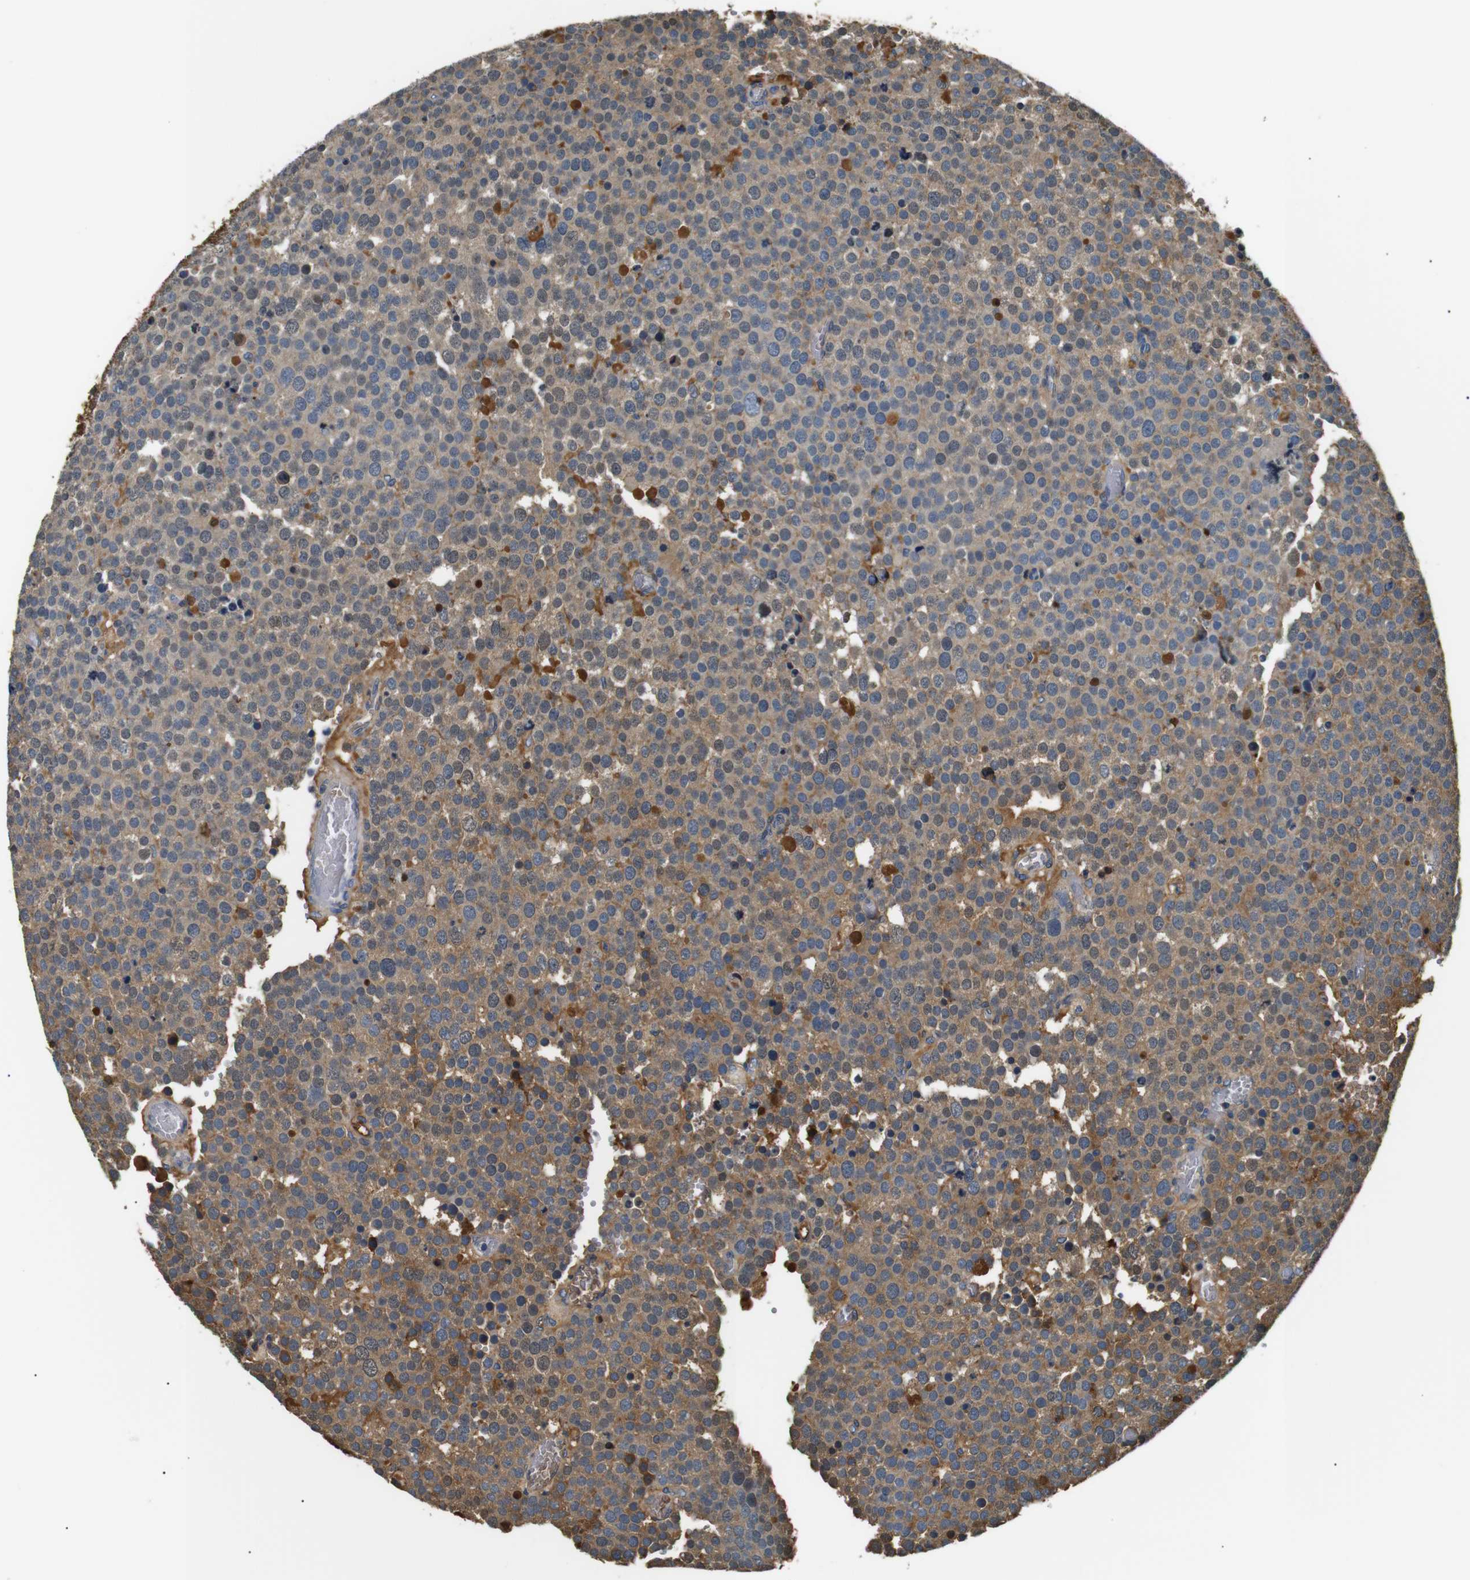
{"staining": {"intensity": "weak", "quantity": ">75%", "location": "cytoplasmic/membranous"}, "tissue": "testis cancer", "cell_type": "Tumor cells", "image_type": "cancer", "snomed": [{"axis": "morphology", "description": "Normal tissue, NOS"}, {"axis": "morphology", "description": "Seminoma, NOS"}, {"axis": "topography", "description": "Testis"}], "caption": "Tumor cells exhibit weak cytoplasmic/membranous staining in about >75% of cells in seminoma (testis). (Stains: DAB in brown, nuclei in blue, Microscopy: brightfield microscopy at high magnification).", "gene": "LHCGR", "patient": {"sex": "male", "age": 71}}